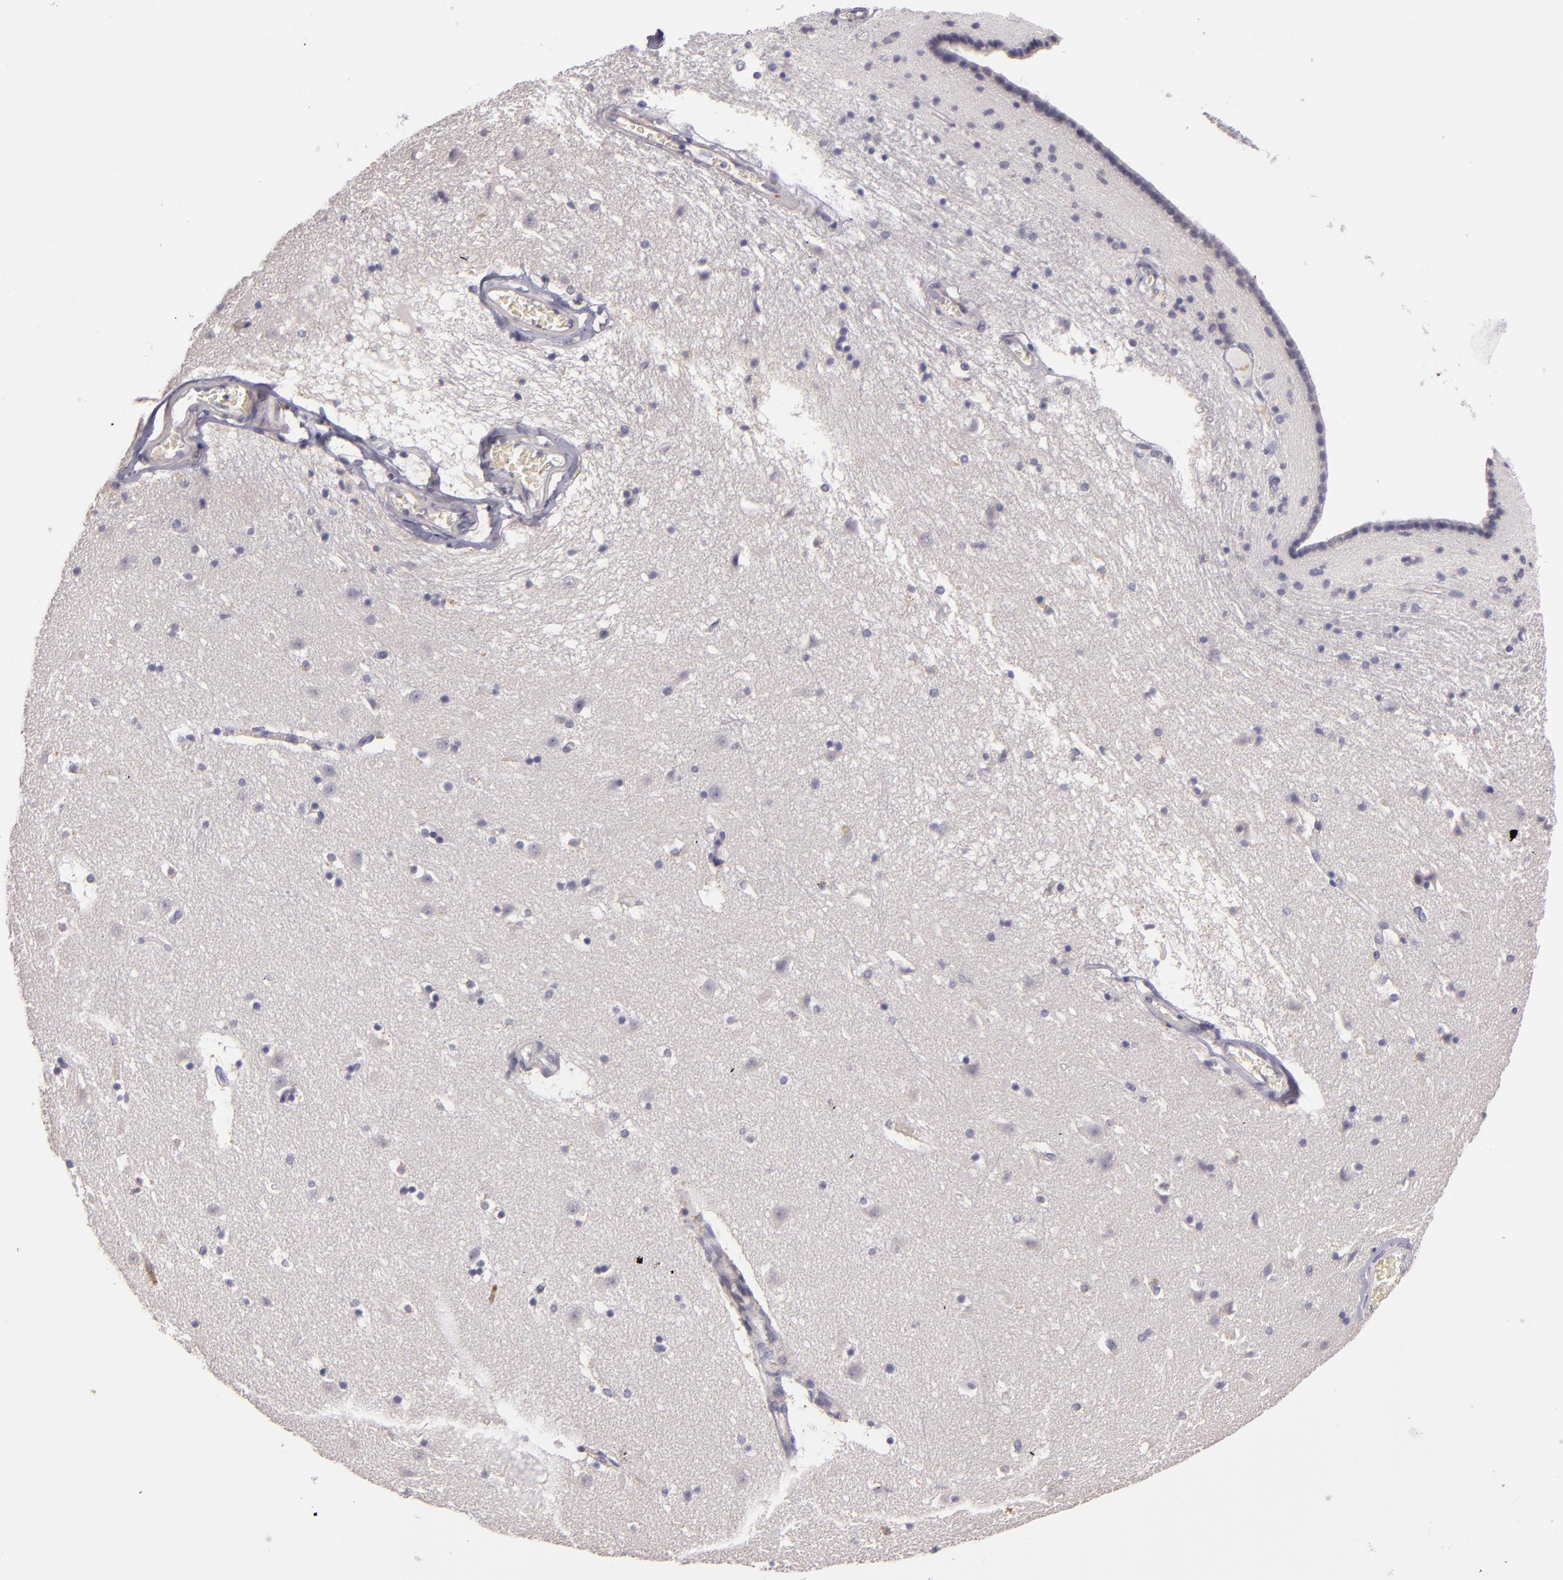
{"staining": {"intensity": "negative", "quantity": "none", "location": "none"}, "tissue": "caudate", "cell_type": "Glial cells", "image_type": "normal", "snomed": [{"axis": "morphology", "description": "Normal tissue, NOS"}, {"axis": "topography", "description": "Lateral ventricle wall"}], "caption": "A micrograph of human caudate is negative for staining in glial cells.", "gene": "TLR8", "patient": {"sex": "male", "age": 45}}